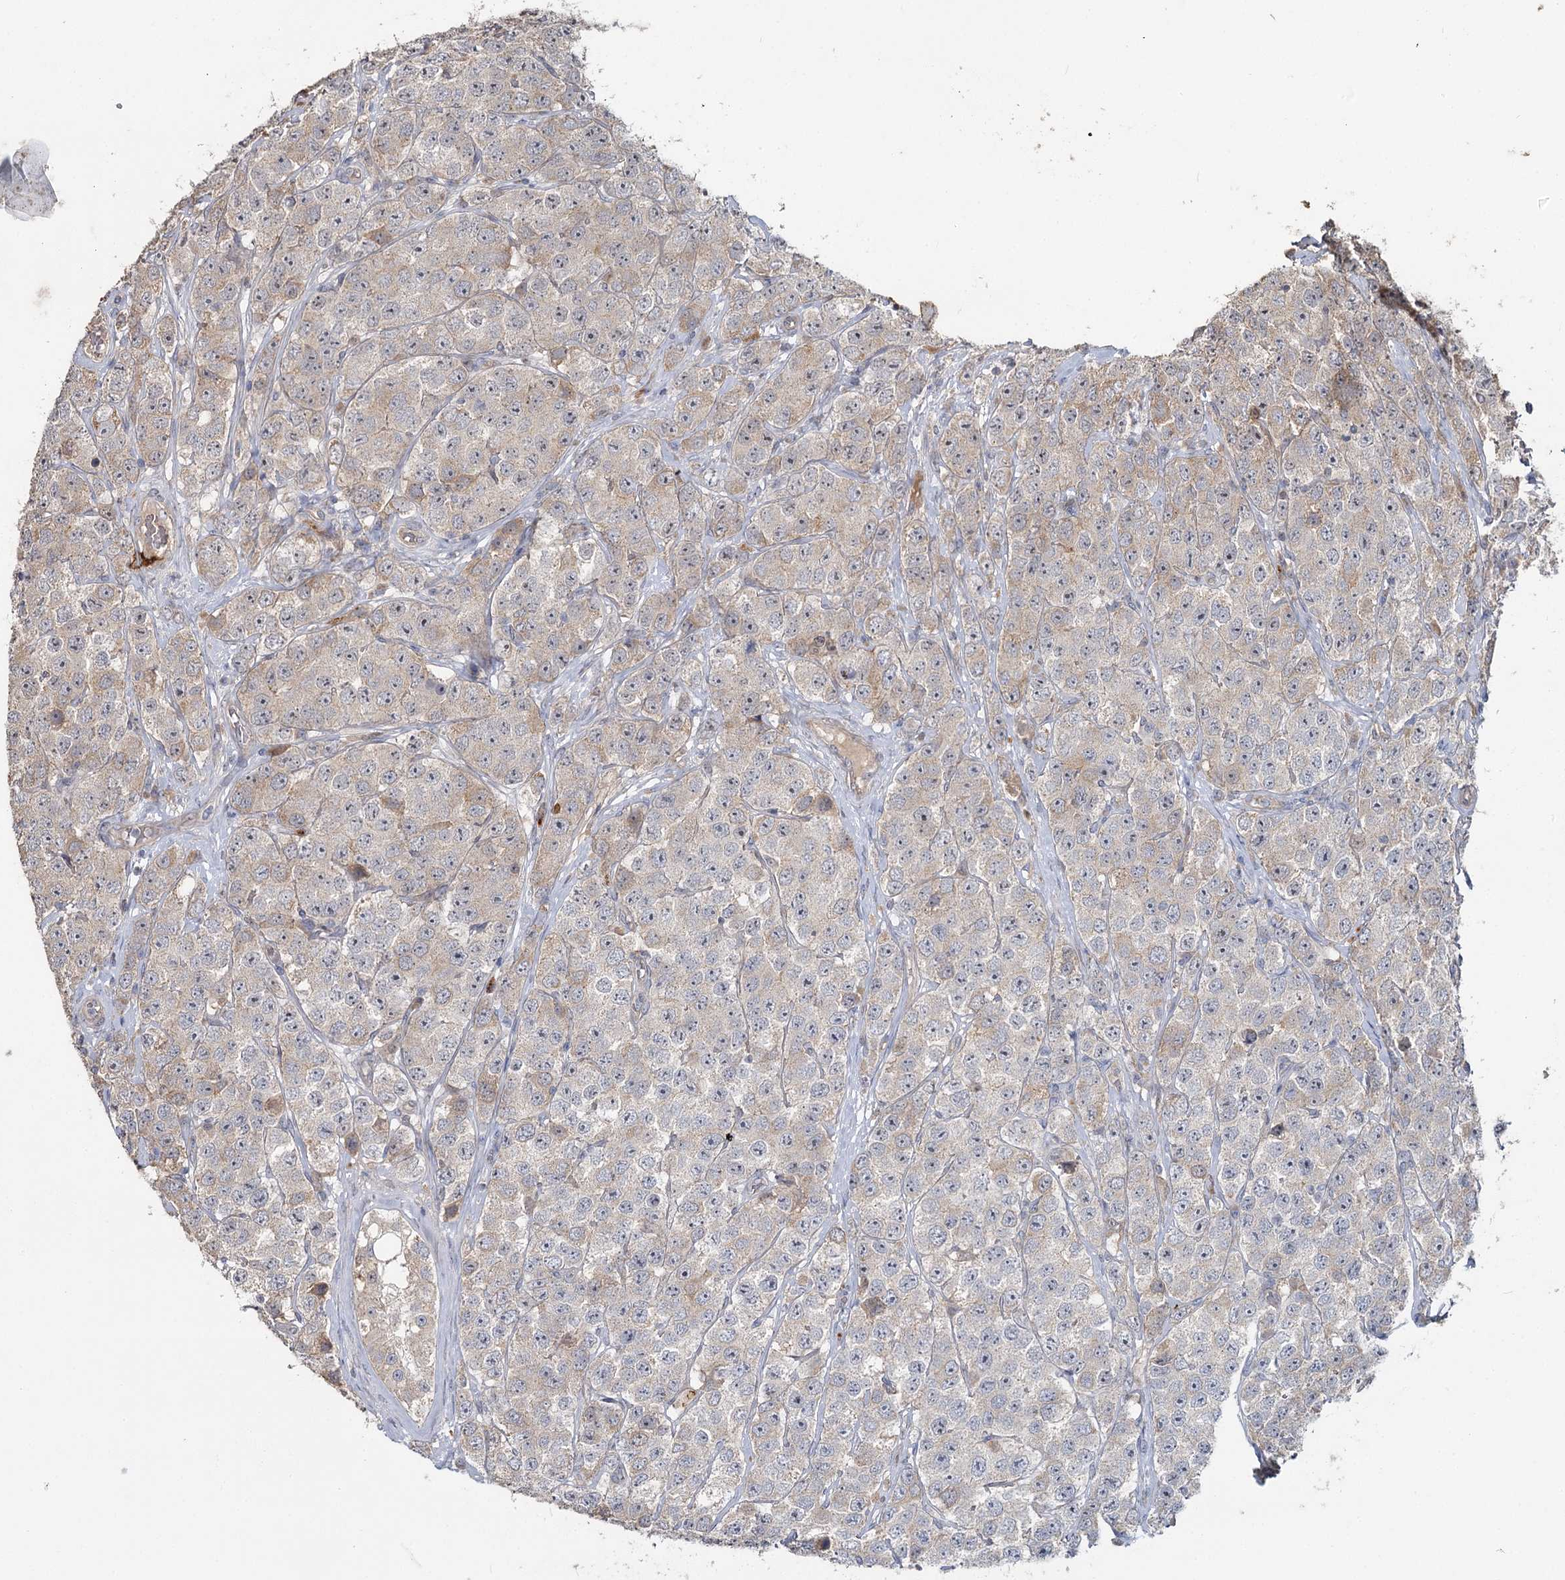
{"staining": {"intensity": "weak", "quantity": "<25%", "location": "cytoplasmic/membranous"}, "tissue": "testis cancer", "cell_type": "Tumor cells", "image_type": "cancer", "snomed": [{"axis": "morphology", "description": "Seminoma, NOS"}, {"axis": "topography", "description": "Testis"}], "caption": "Immunohistochemistry of testis seminoma demonstrates no staining in tumor cells. Nuclei are stained in blue.", "gene": "ANGPTL5", "patient": {"sex": "male", "age": 28}}